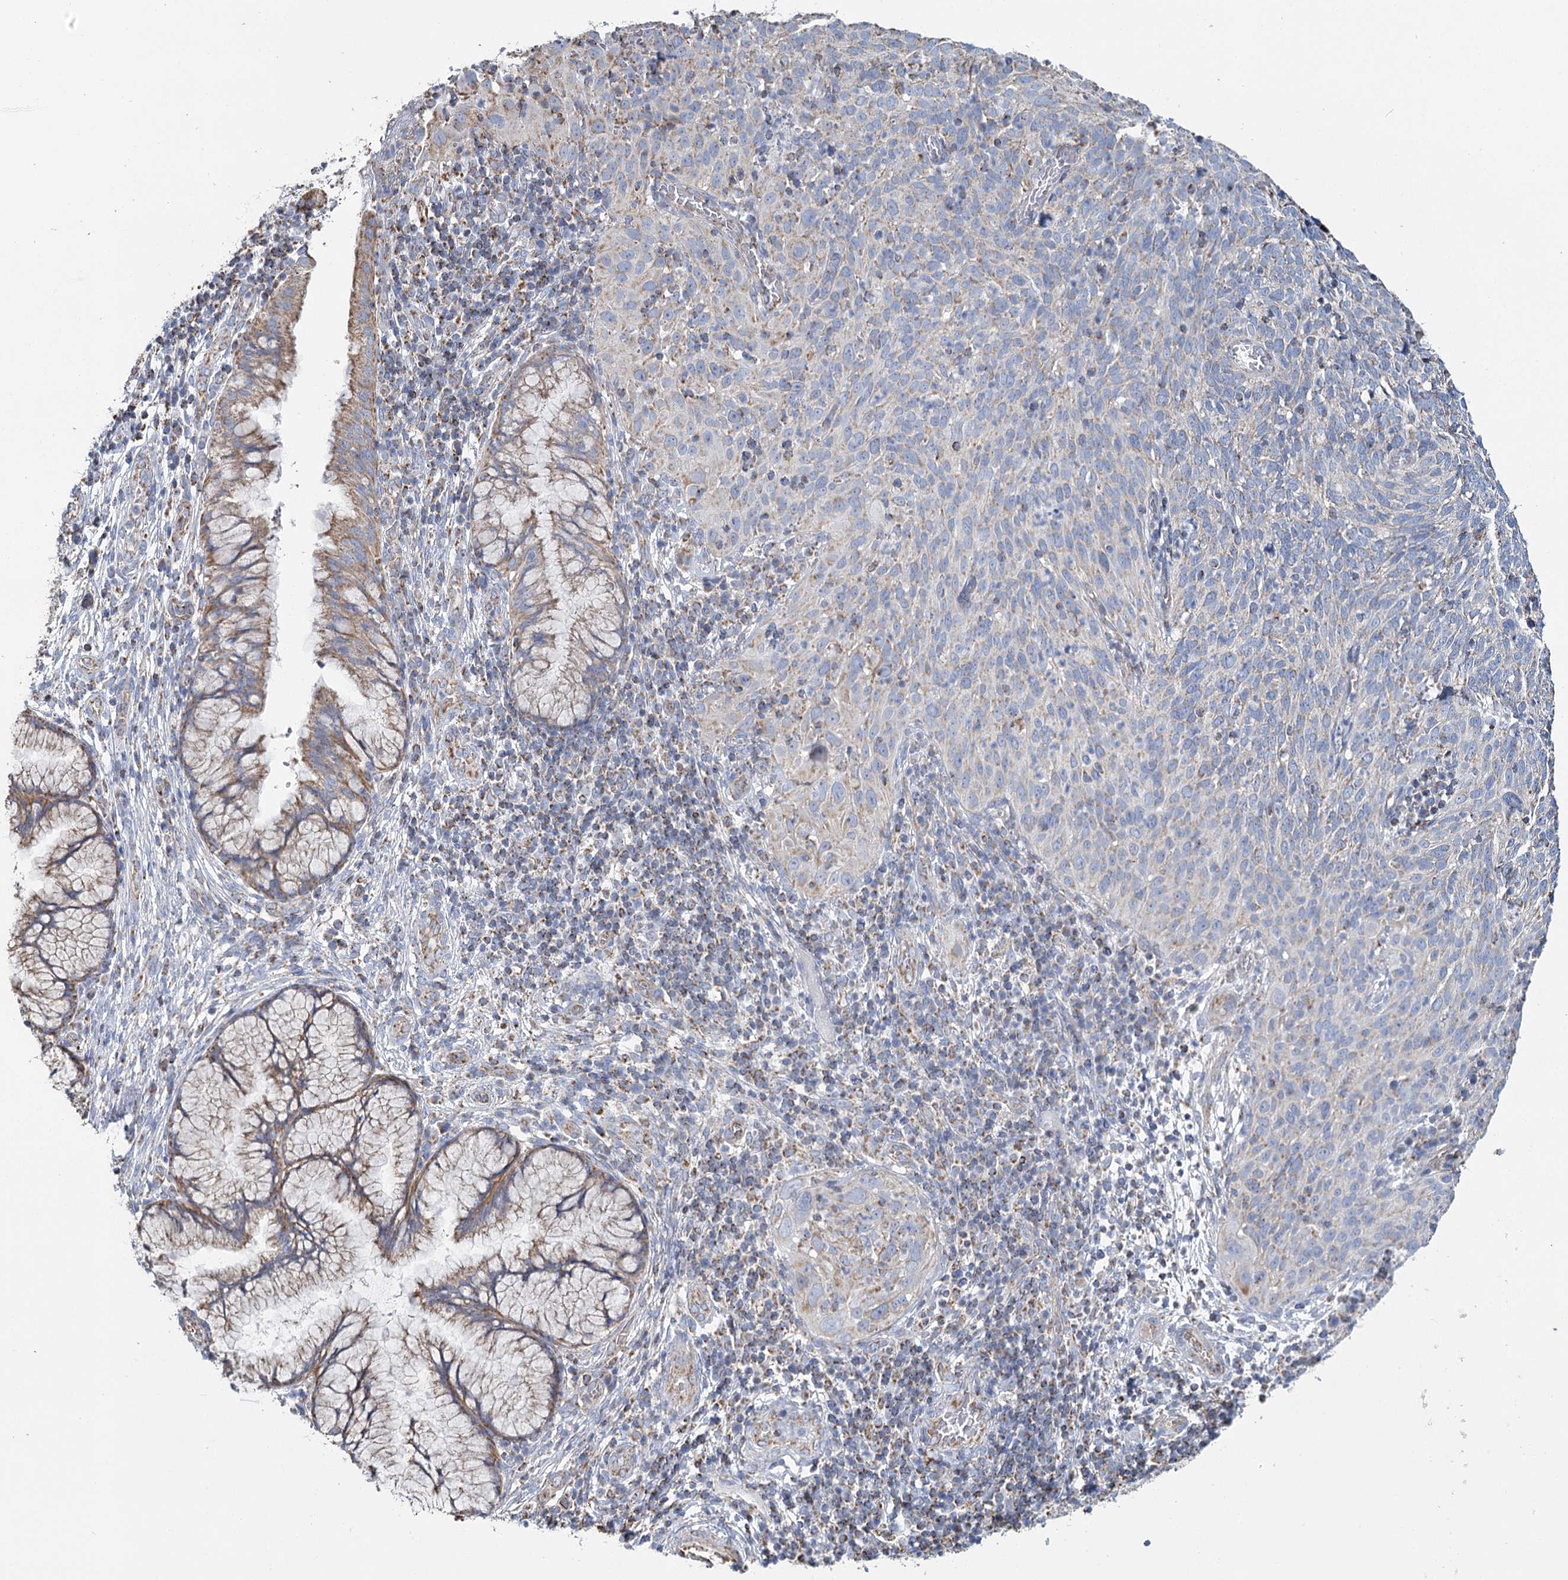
{"staining": {"intensity": "weak", "quantity": "<25%", "location": "cytoplasmic/membranous"}, "tissue": "cervical cancer", "cell_type": "Tumor cells", "image_type": "cancer", "snomed": [{"axis": "morphology", "description": "Squamous cell carcinoma, NOS"}, {"axis": "topography", "description": "Cervix"}], "caption": "This is a image of immunohistochemistry (IHC) staining of cervical cancer, which shows no expression in tumor cells. The staining is performed using DAB brown chromogen with nuclei counter-stained in using hematoxylin.", "gene": "MRPL44", "patient": {"sex": "female", "age": 31}}